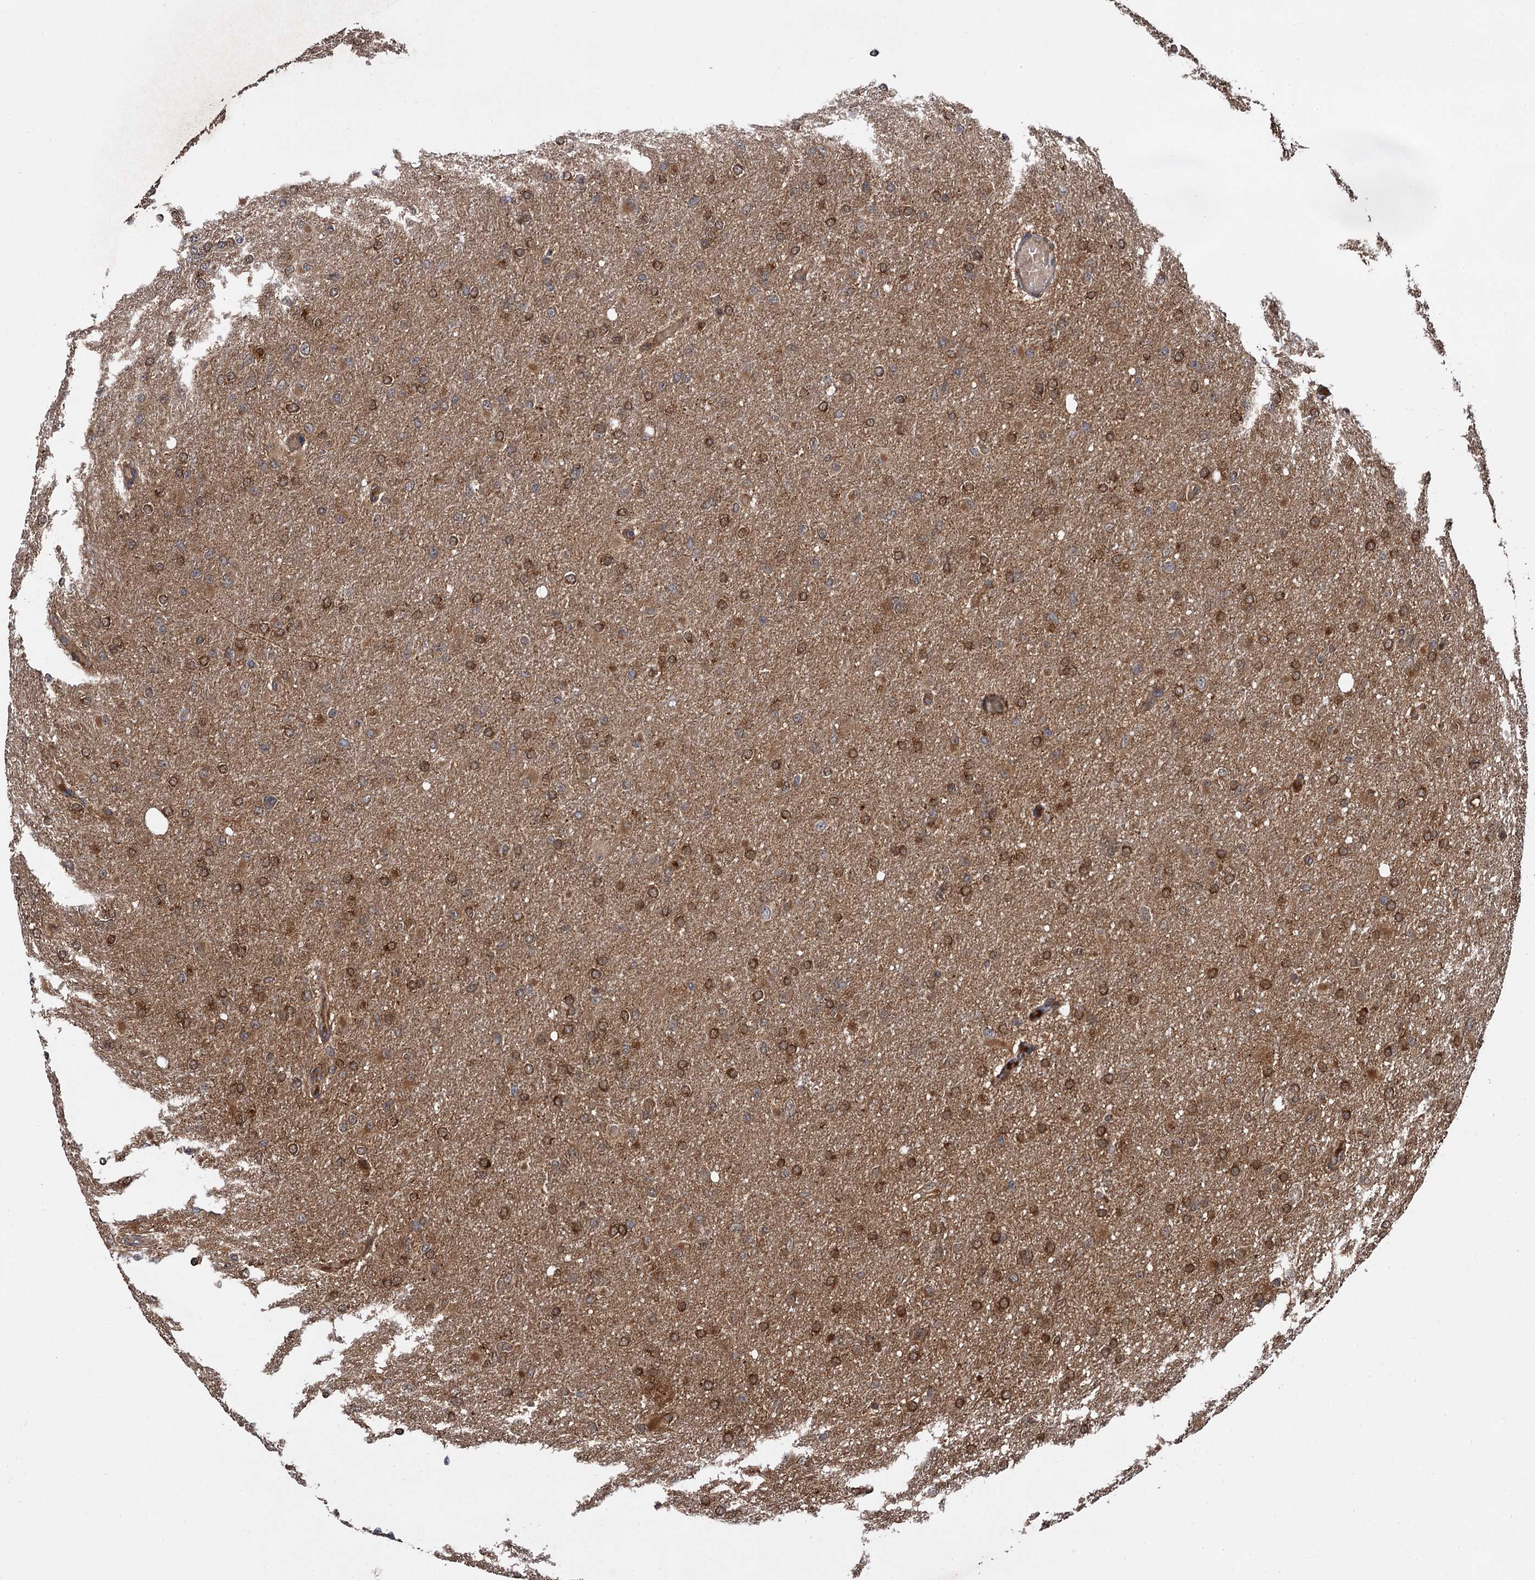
{"staining": {"intensity": "weak", "quantity": "25%-75%", "location": "cytoplasmic/membranous"}, "tissue": "glioma", "cell_type": "Tumor cells", "image_type": "cancer", "snomed": [{"axis": "morphology", "description": "Glioma, malignant, High grade"}, {"axis": "topography", "description": "Cerebral cortex"}], "caption": "Malignant high-grade glioma stained with DAB IHC reveals low levels of weak cytoplasmic/membranous staining in about 25%-75% of tumor cells. (brown staining indicates protein expression, while blue staining denotes nuclei).", "gene": "SELENOP", "patient": {"sex": "female", "age": 36}}